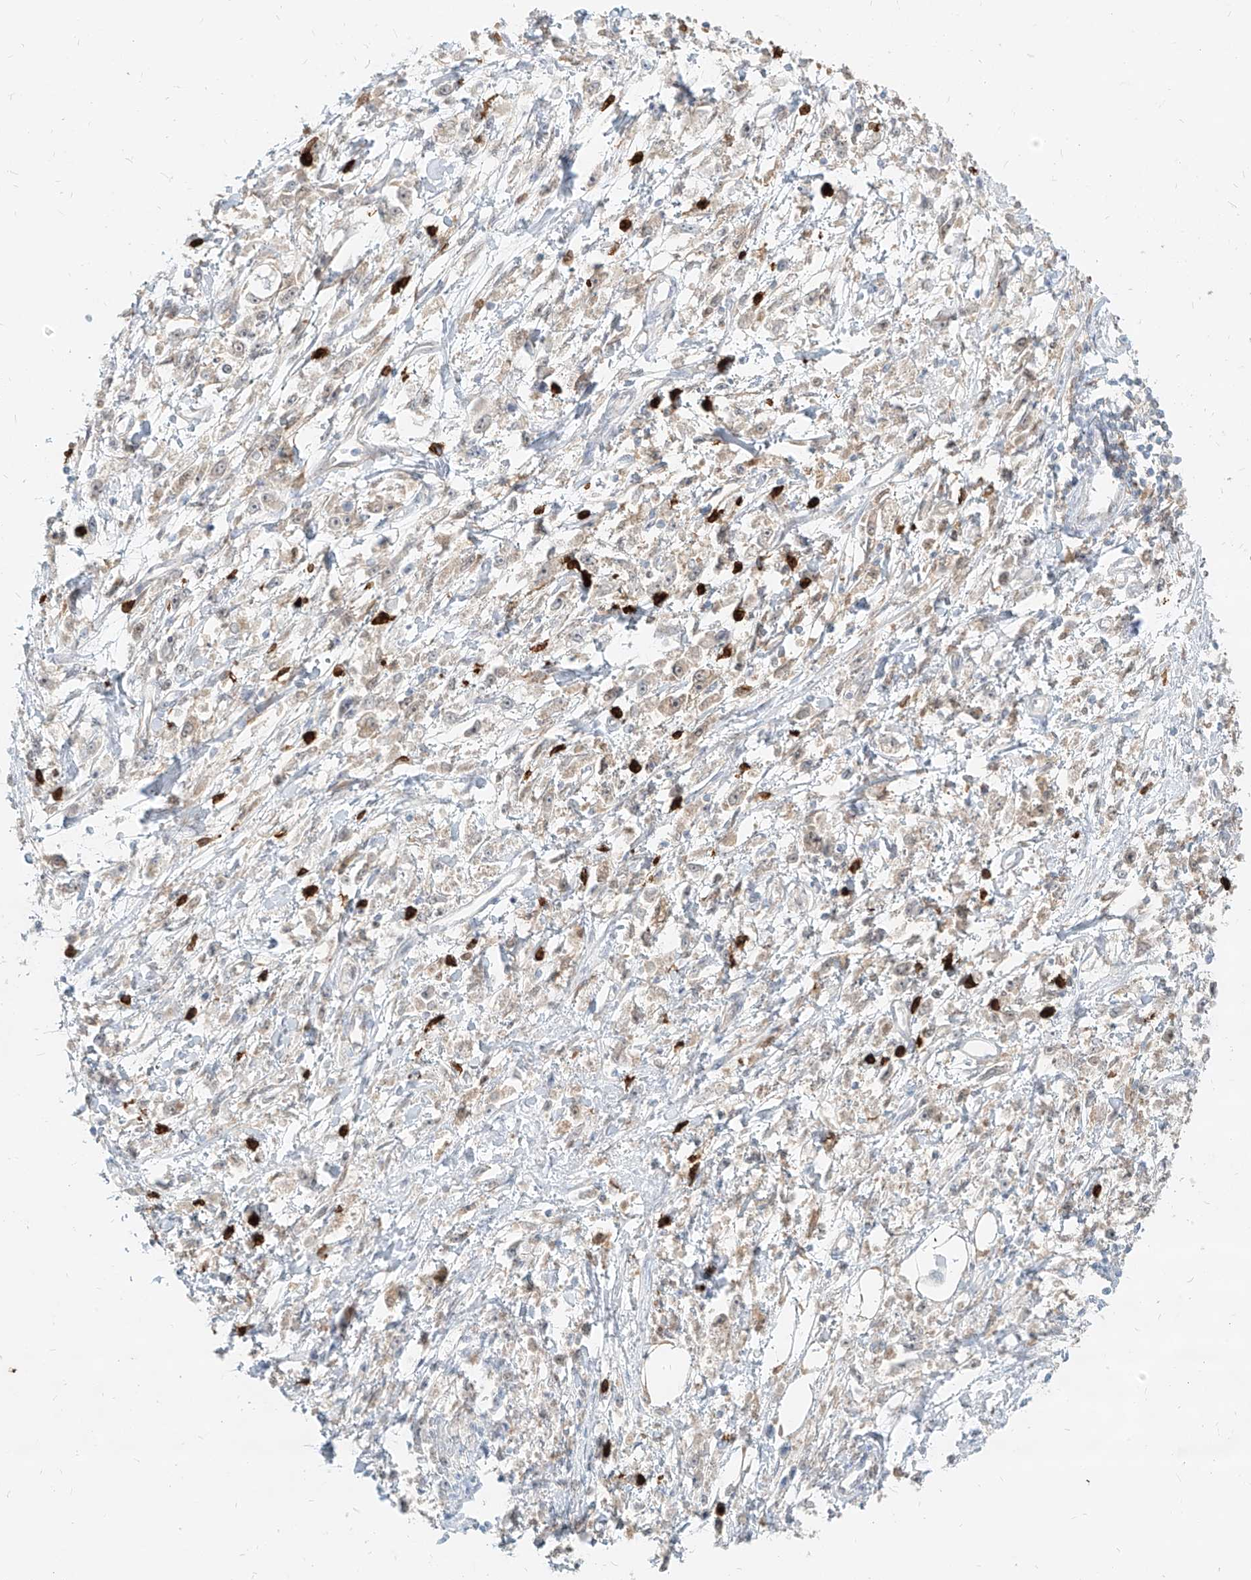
{"staining": {"intensity": "negative", "quantity": "none", "location": "none"}, "tissue": "stomach cancer", "cell_type": "Tumor cells", "image_type": "cancer", "snomed": [{"axis": "morphology", "description": "Adenocarcinoma, NOS"}, {"axis": "topography", "description": "Stomach"}], "caption": "Adenocarcinoma (stomach) was stained to show a protein in brown. There is no significant positivity in tumor cells.", "gene": "PGD", "patient": {"sex": "female", "age": 59}}